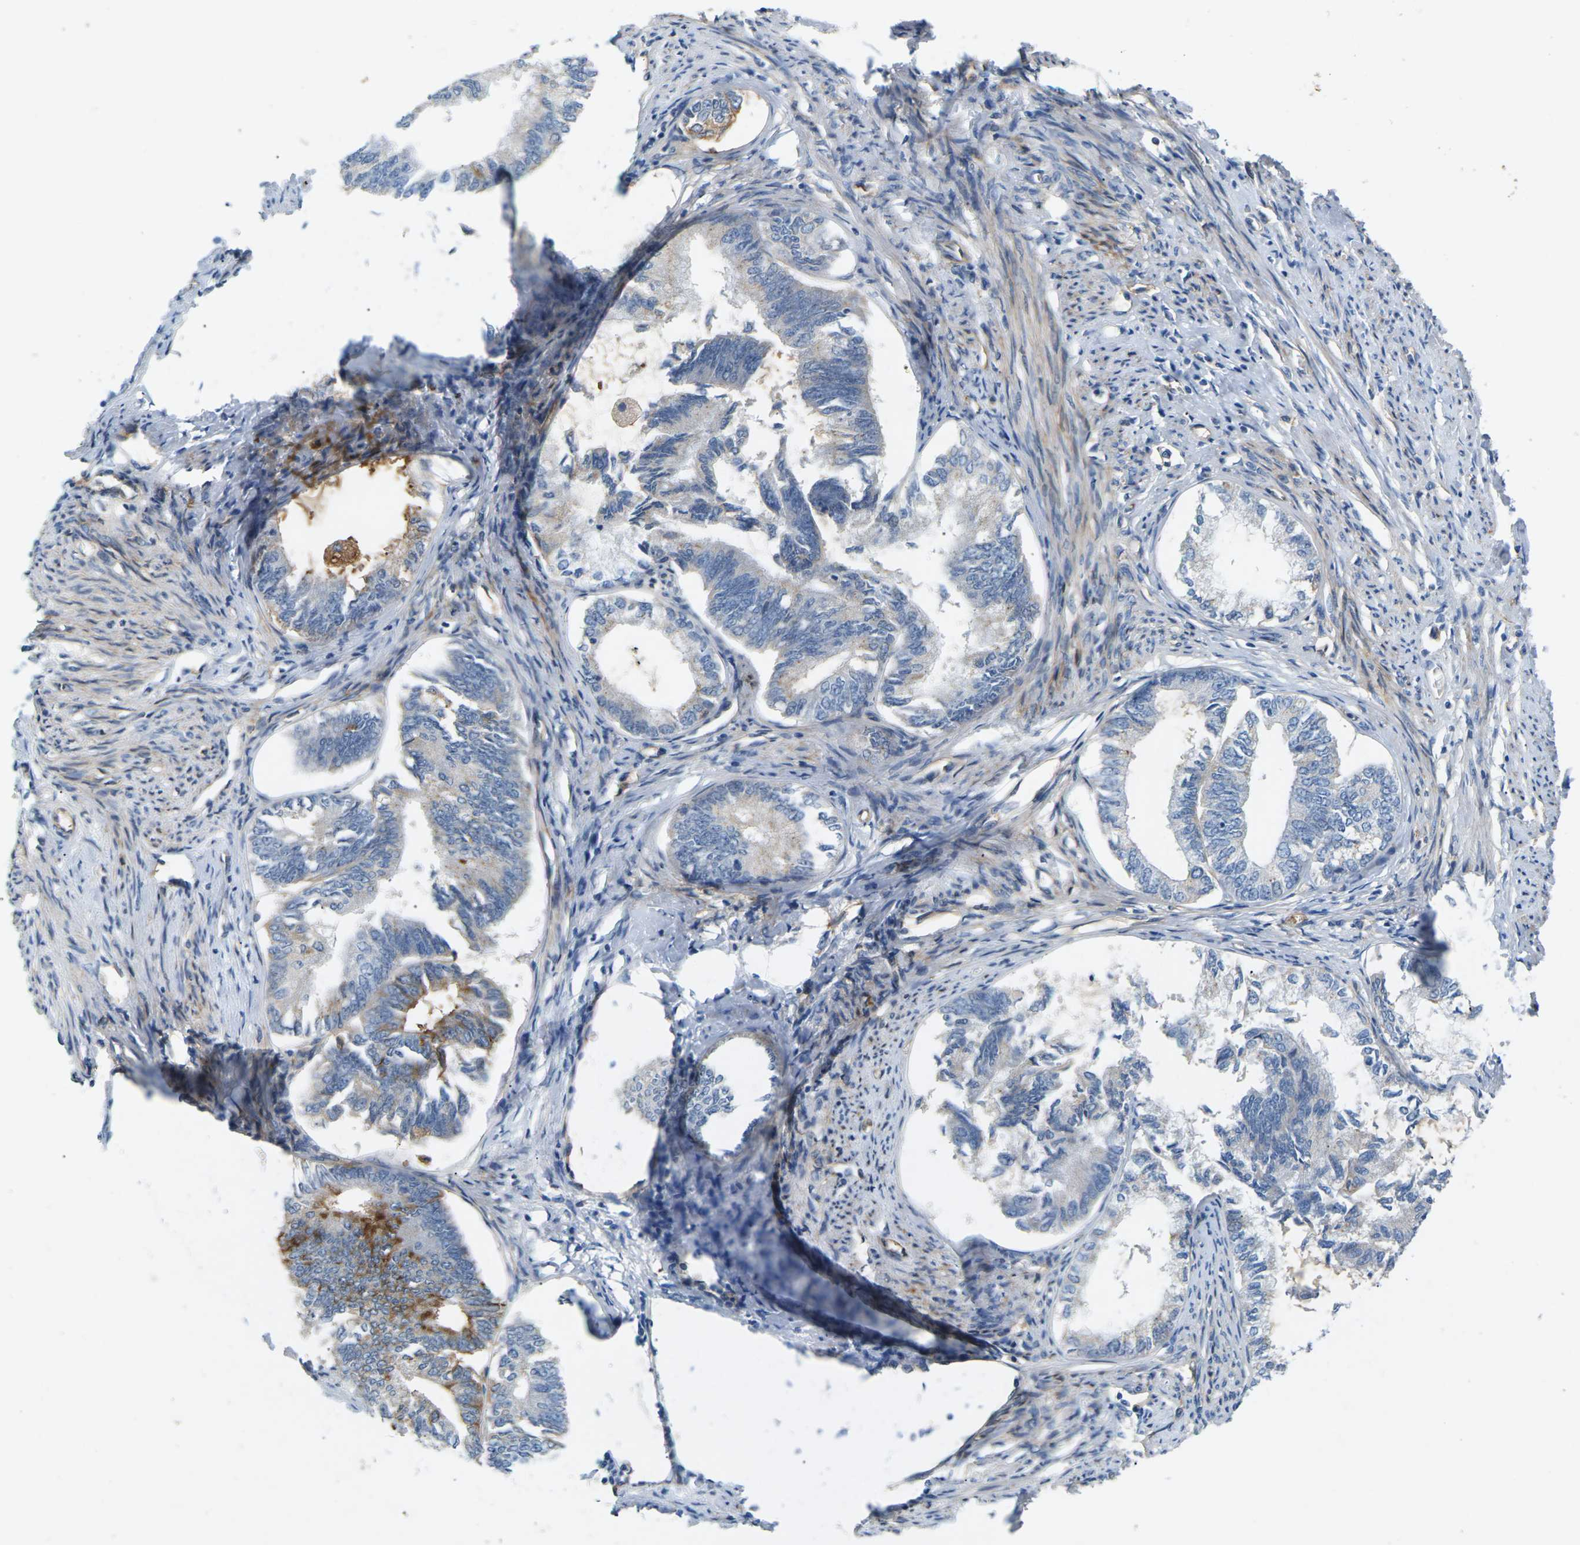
{"staining": {"intensity": "moderate", "quantity": "<25%", "location": "cytoplasmic/membranous"}, "tissue": "endometrial cancer", "cell_type": "Tumor cells", "image_type": "cancer", "snomed": [{"axis": "morphology", "description": "Adenocarcinoma, NOS"}, {"axis": "topography", "description": "Endometrium"}], "caption": "Immunohistochemistry (IHC) of human endometrial cancer (adenocarcinoma) displays low levels of moderate cytoplasmic/membranous staining in about <25% of tumor cells. The protein is shown in brown color, while the nuclei are stained blue.", "gene": "ITGA5", "patient": {"sex": "female", "age": 86}}